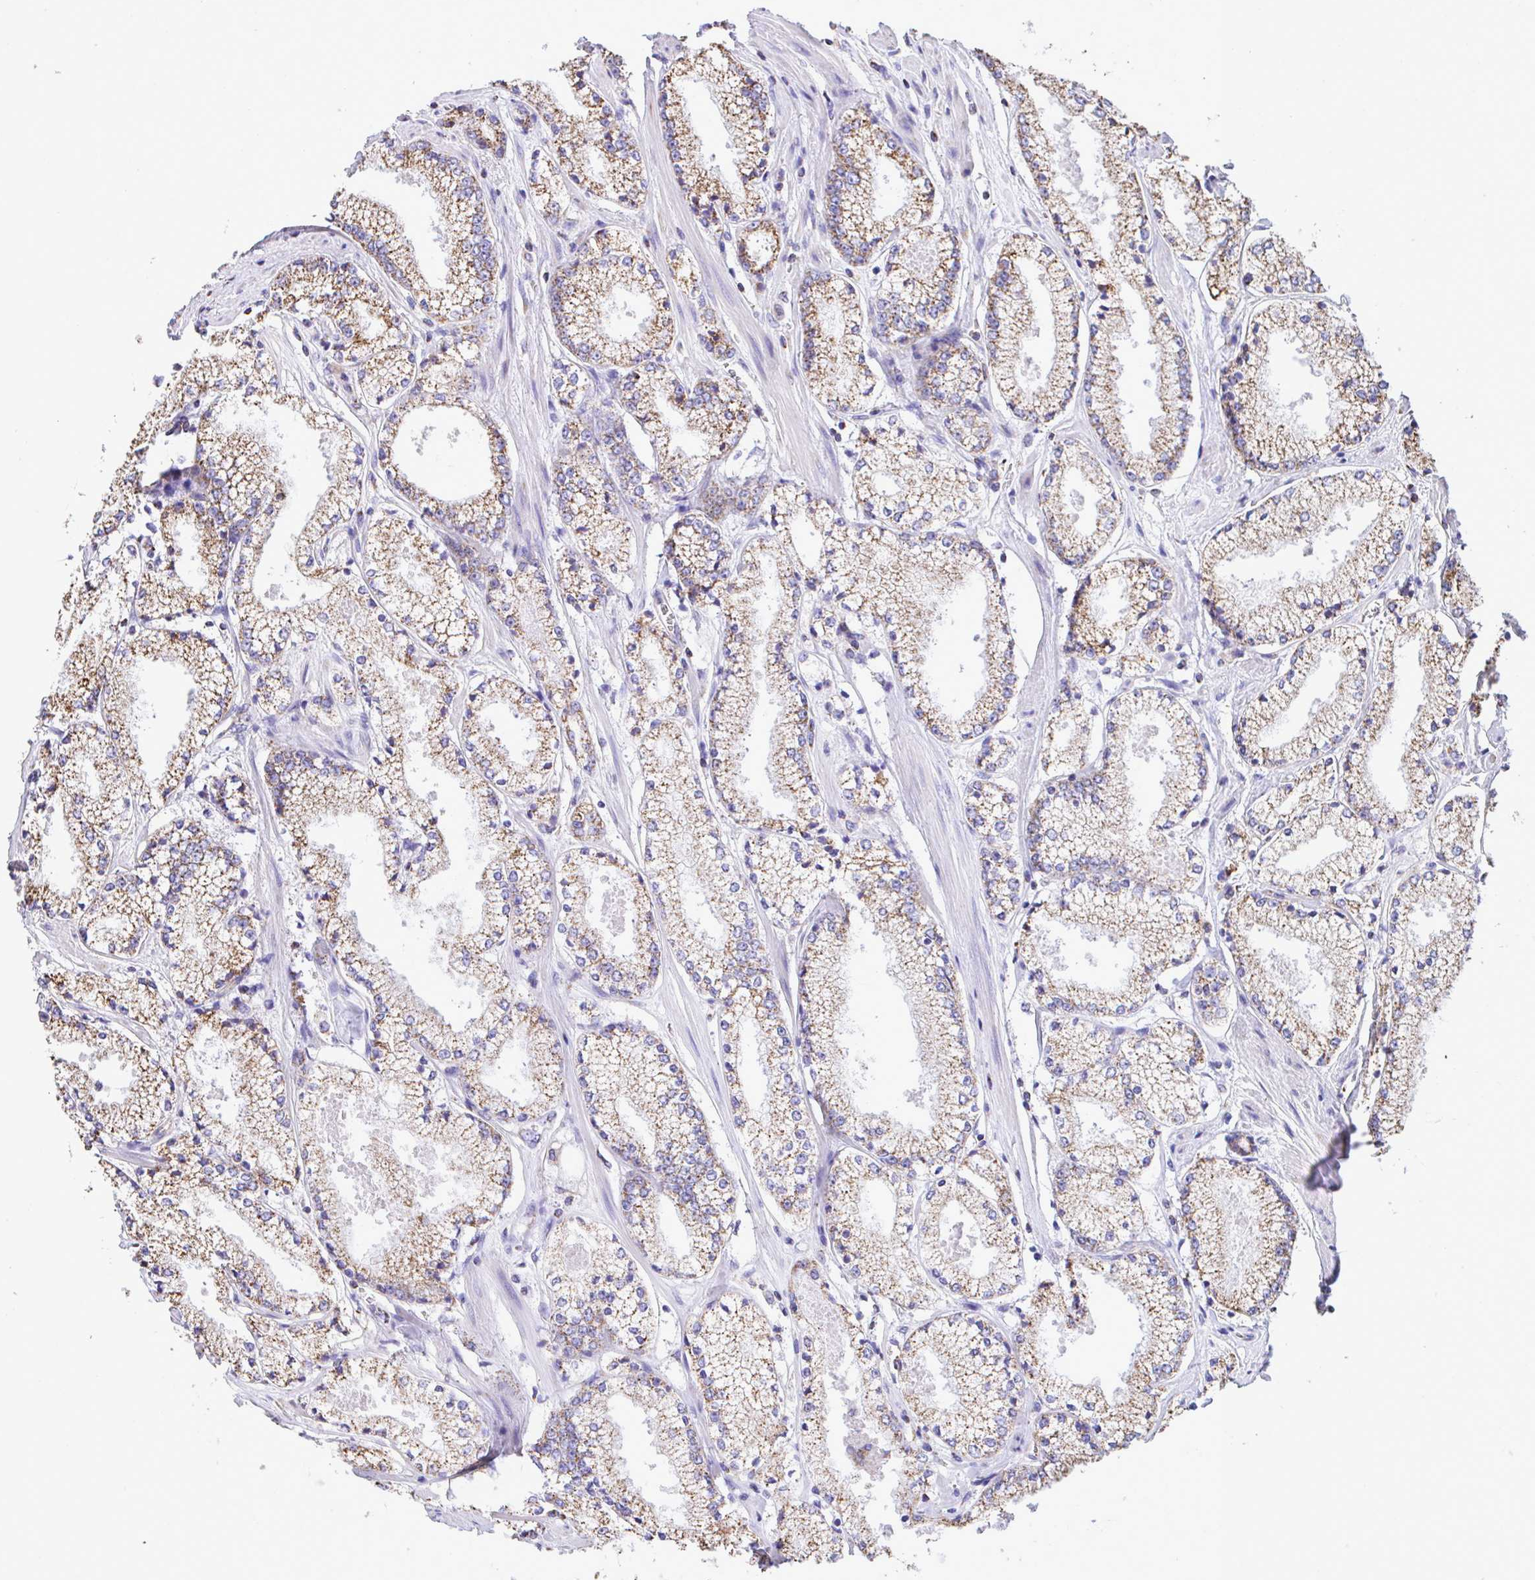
{"staining": {"intensity": "moderate", "quantity": ">75%", "location": "cytoplasmic/membranous"}, "tissue": "prostate cancer", "cell_type": "Tumor cells", "image_type": "cancer", "snomed": [{"axis": "morphology", "description": "Adenocarcinoma, High grade"}, {"axis": "topography", "description": "Prostate"}], "caption": "Human high-grade adenocarcinoma (prostate) stained with a protein marker exhibits moderate staining in tumor cells.", "gene": "PCMTD2", "patient": {"sex": "male", "age": 63}}